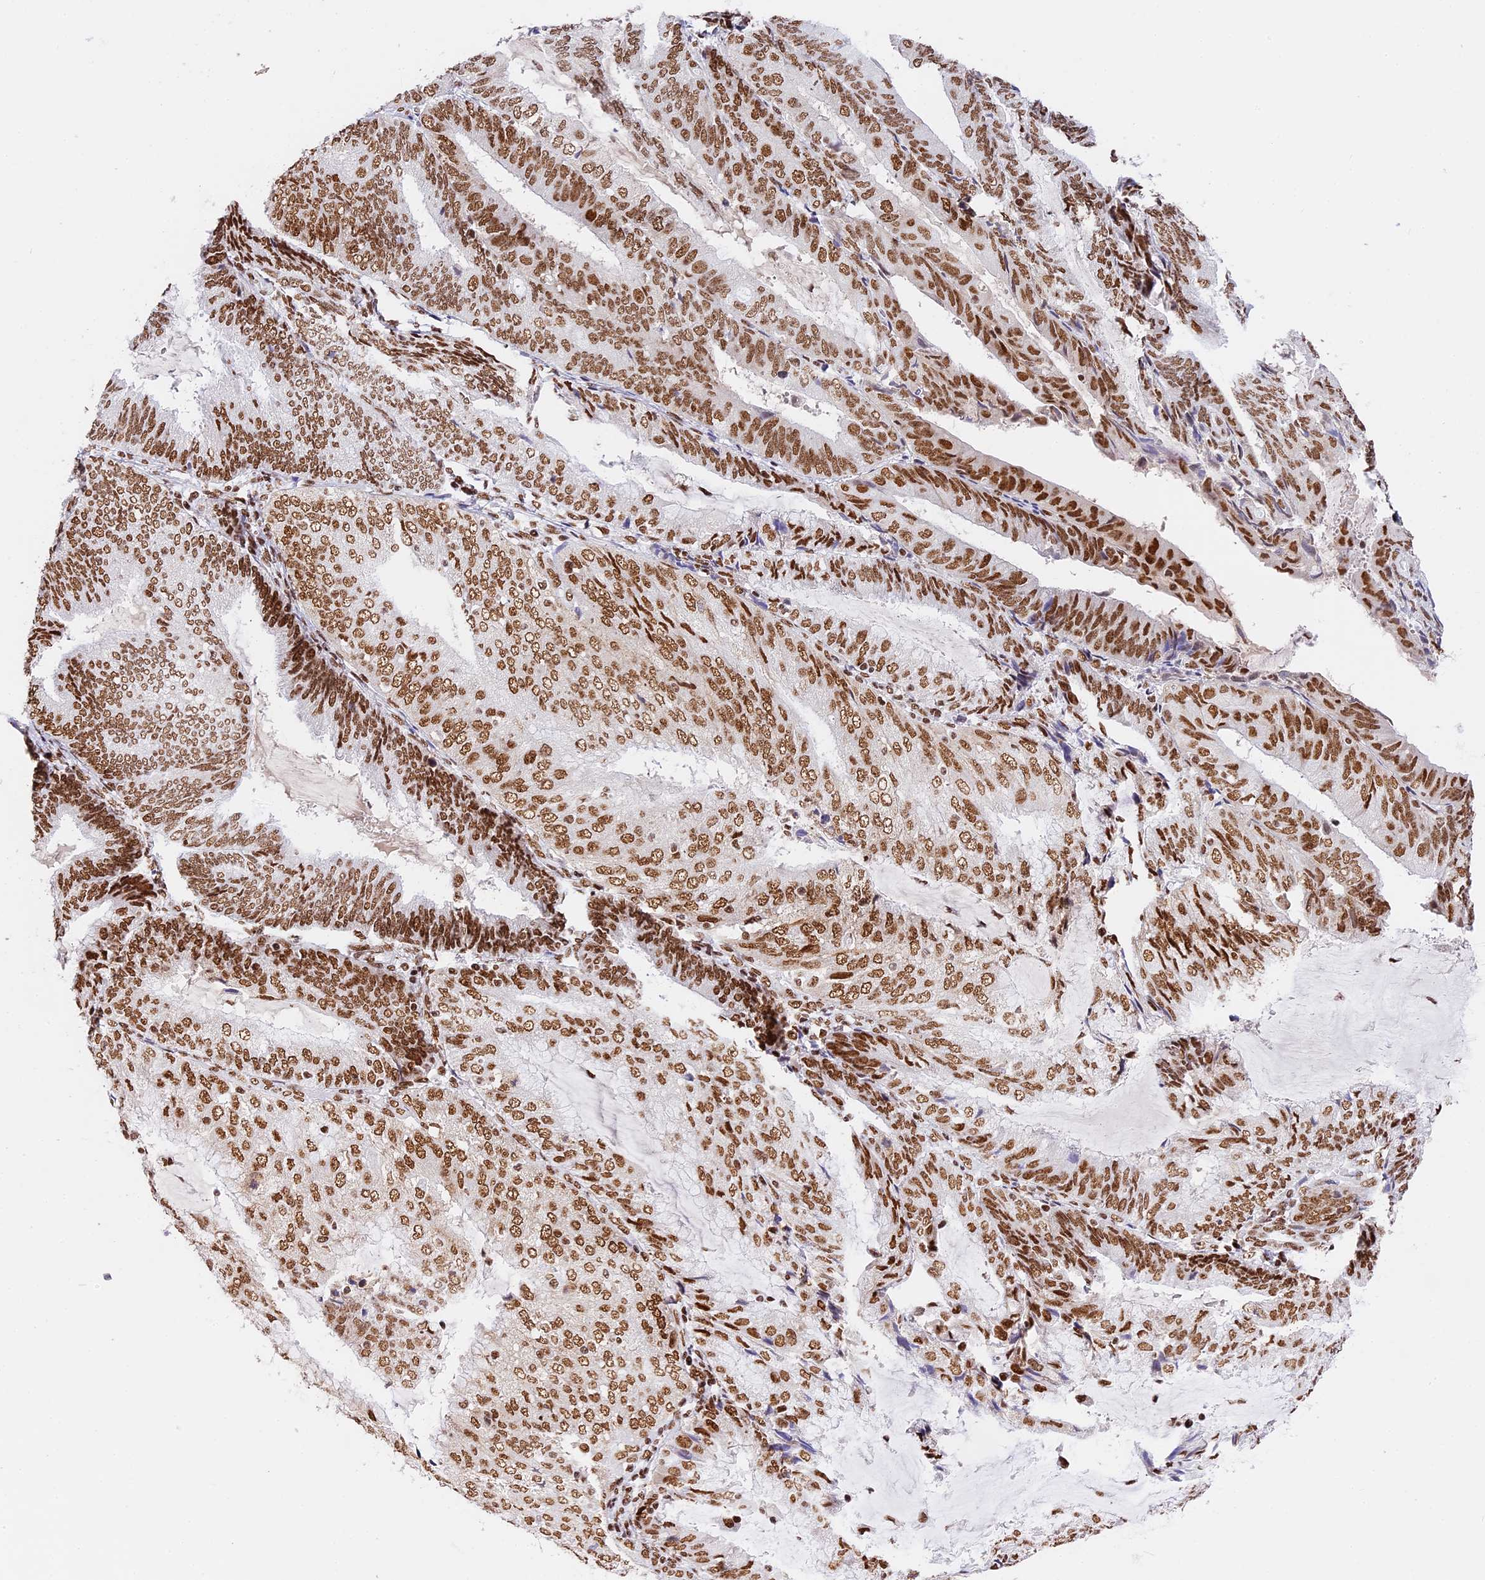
{"staining": {"intensity": "moderate", "quantity": ">75%", "location": "nuclear"}, "tissue": "endometrial cancer", "cell_type": "Tumor cells", "image_type": "cancer", "snomed": [{"axis": "morphology", "description": "Adenocarcinoma, NOS"}, {"axis": "topography", "description": "Endometrium"}], "caption": "Tumor cells show moderate nuclear staining in approximately >75% of cells in adenocarcinoma (endometrial).", "gene": "SBNO1", "patient": {"sex": "female", "age": 81}}